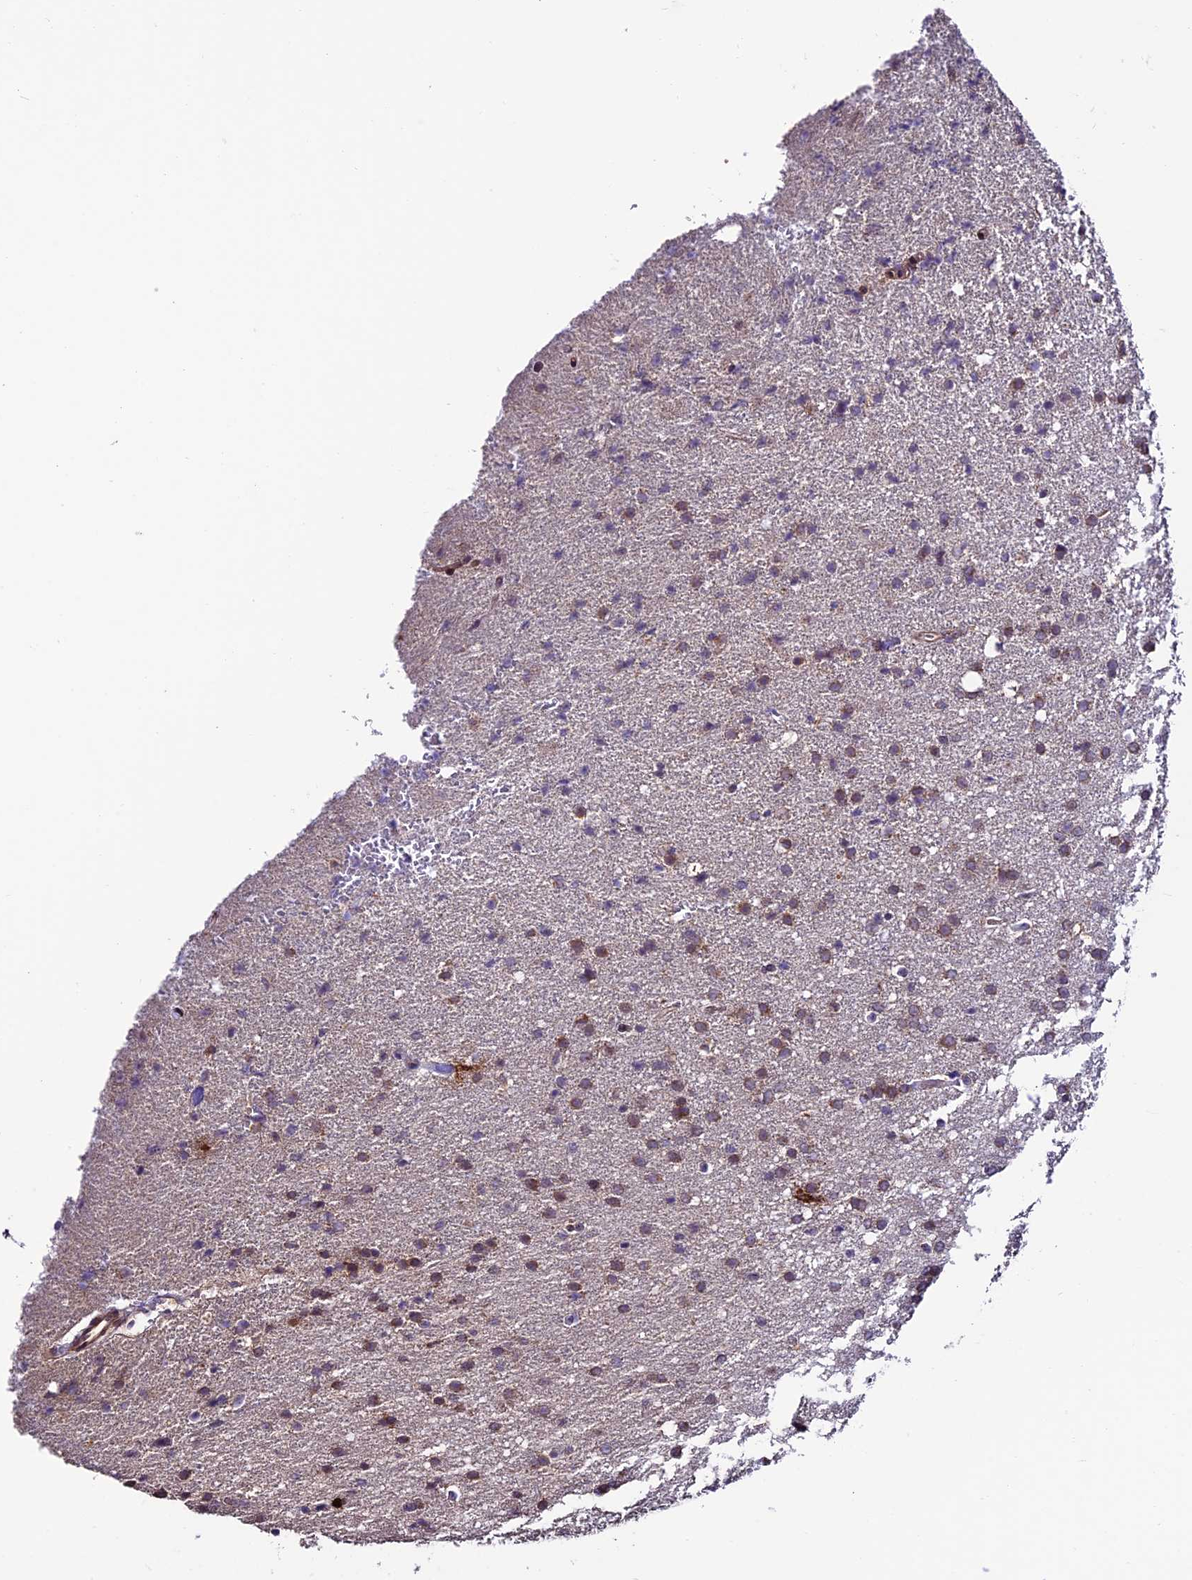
{"staining": {"intensity": "weak", "quantity": "25%-75%", "location": "cytoplasmic/membranous"}, "tissue": "glioma", "cell_type": "Tumor cells", "image_type": "cancer", "snomed": [{"axis": "morphology", "description": "Glioma, malignant, High grade"}, {"axis": "topography", "description": "Brain"}], "caption": "IHC staining of glioma, which displays low levels of weak cytoplasmic/membranous positivity in approximately 25%-75% of tumor cells indicating weak cytoplasmic/membranous protein staining. The staining was performed using DAB (3,3'-diaminobenzidine) (brown) for protein detection and nuclei were counterstained in hematoxylin (blue).", "gene": "ARHGEF18", "patient": {"sex": "male", "age": 72}}